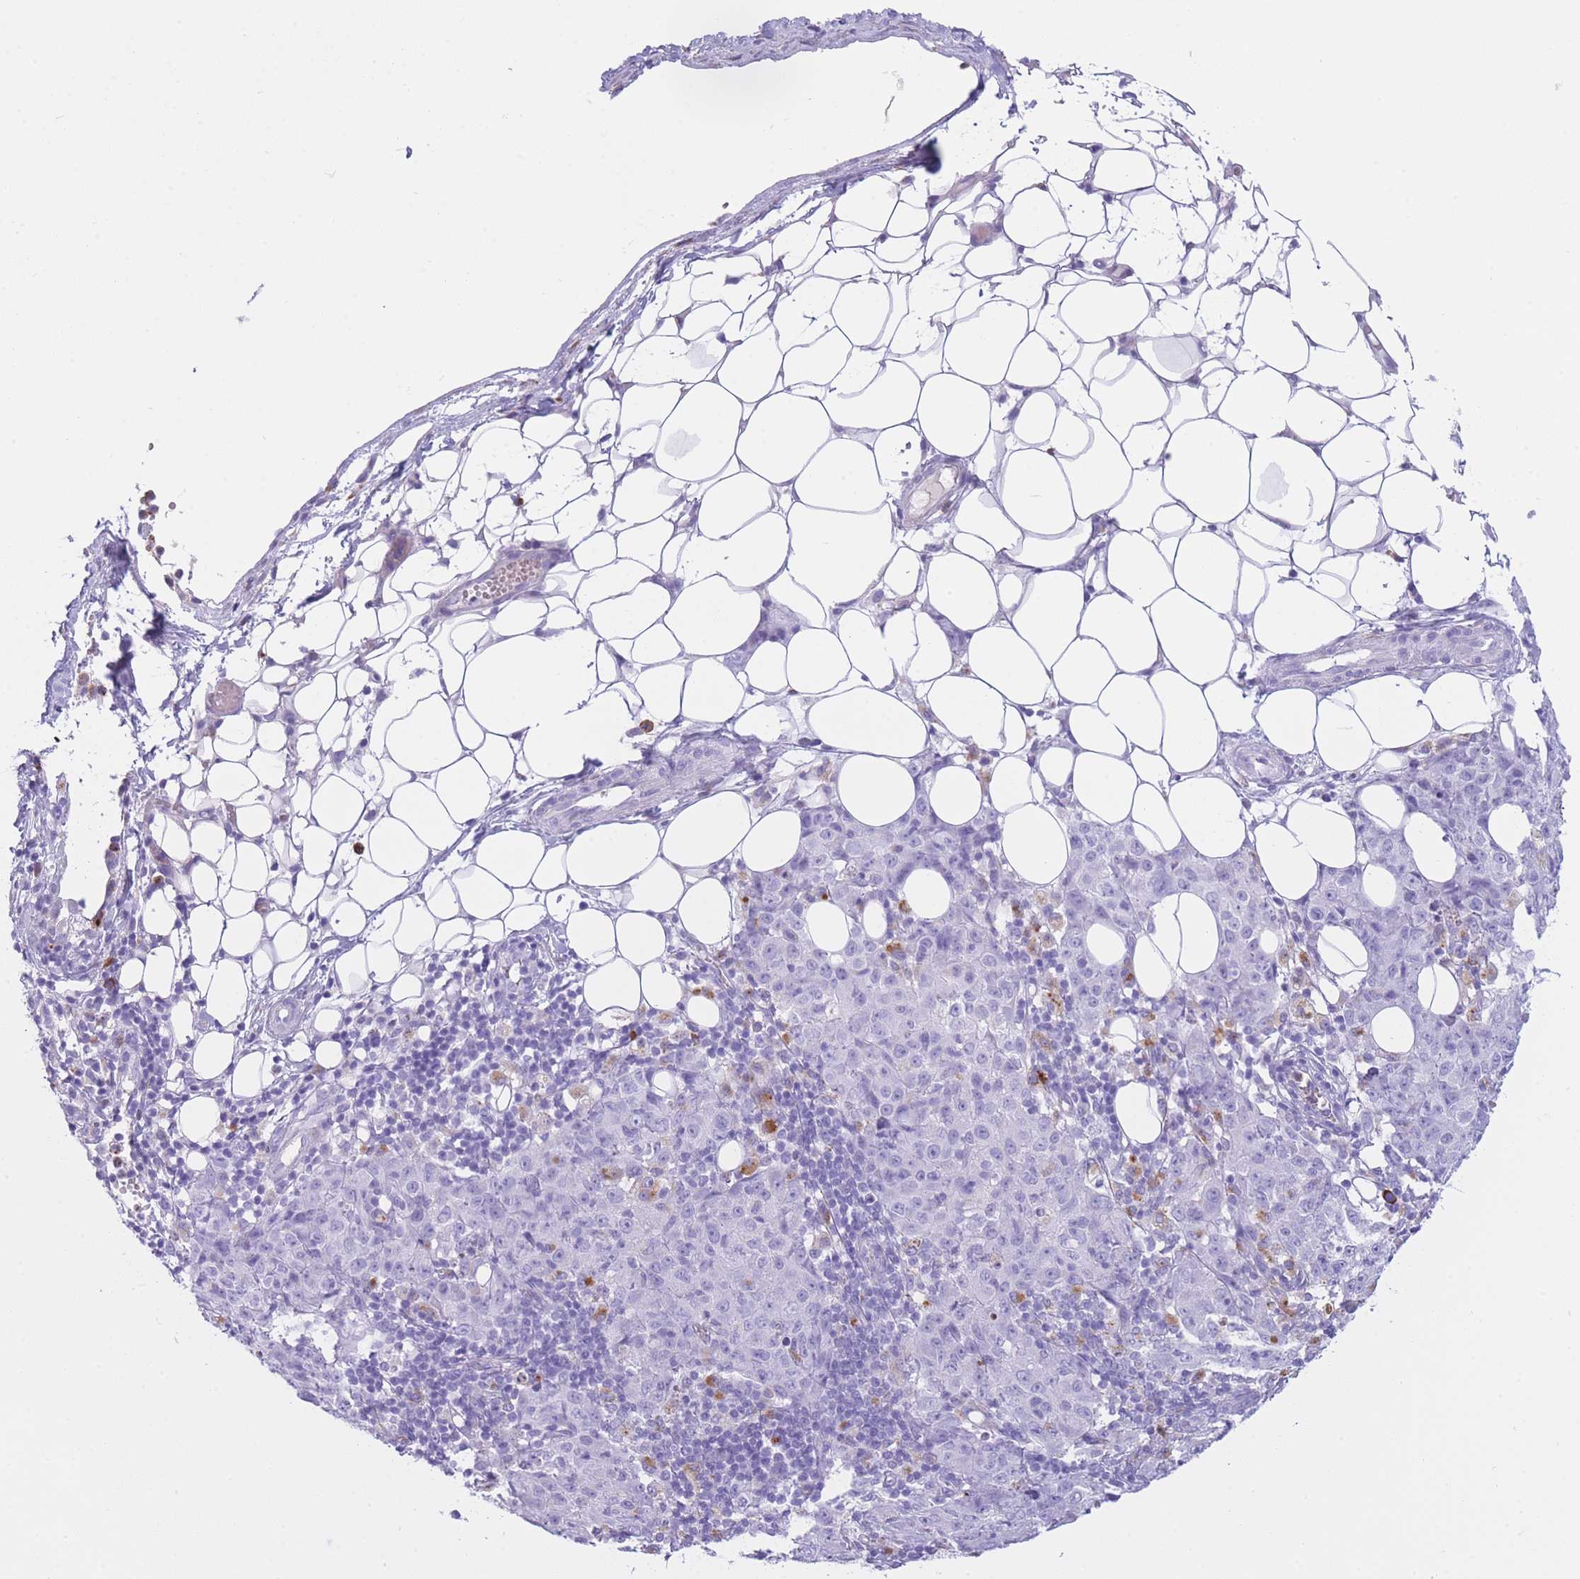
{"staining": {"intensity": "negative", "quantity": "none", "location": "none"}, "tissue": "ovarian cancer", "cell_type": "Tumor cells", "image_type": "cancer", "snomed": [{"axis": "morphology", "description": "Carcinoma, endometroid"}, {"axis": "topography", "description": "Ovary"}], "caption": "Ovarian cancer was stained to show a protein in brown. There is no significant staining in tumor cells. (DAB IHC, high magnification).", "gene": "PLBD1", "patient": {"sex": "female", "age": 42}}